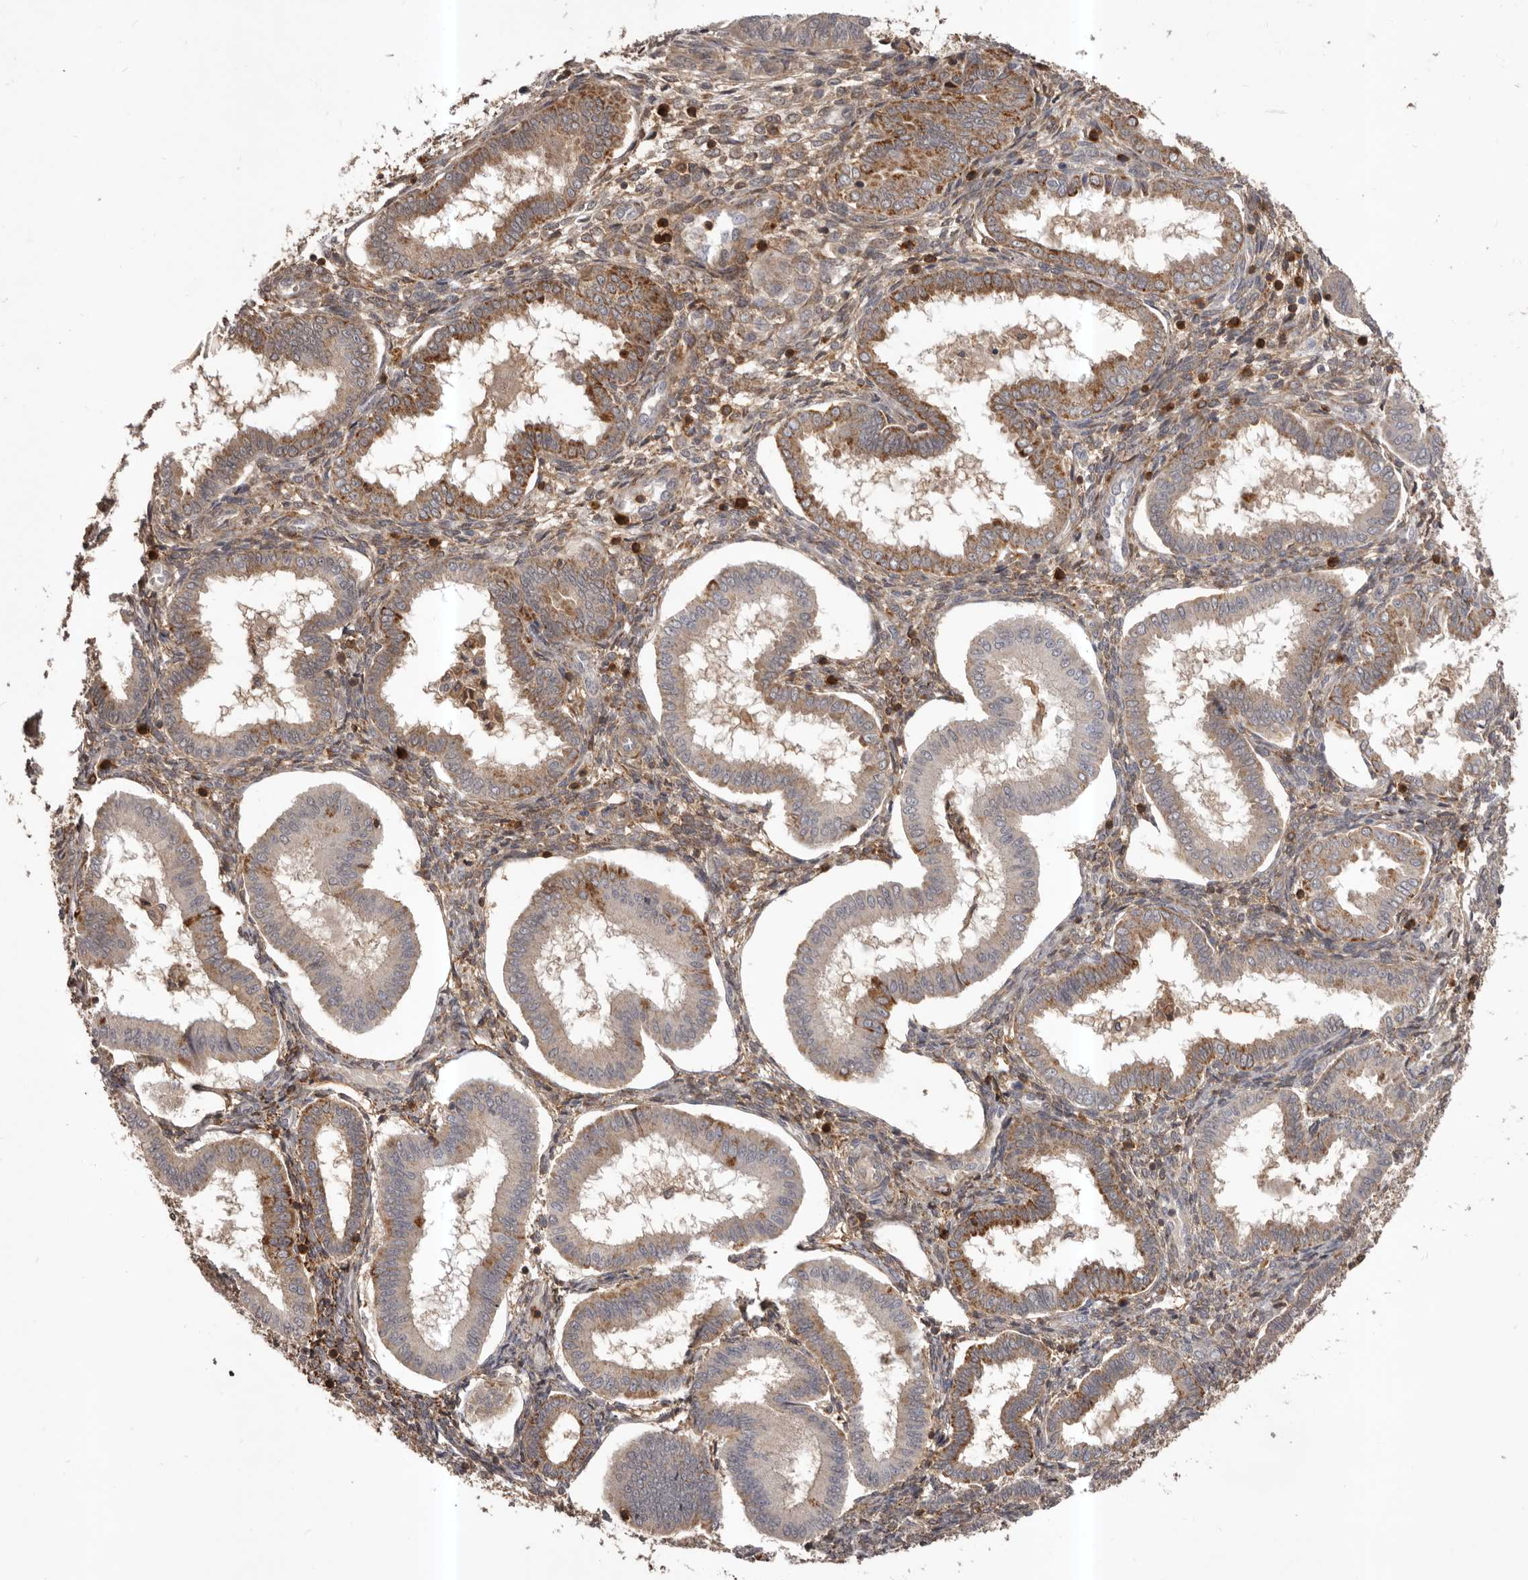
{"staining": {"intensity": "moderate", "quantity": "25%-75%", "location": "cytoplasmic/membranous"}, "tissue": "endometrium", "cell_type": "Cells in endometrial stroma", "image_type": "normal", "snomed": [{"axis": "morphology", "description": "Normal tissue, NOS"}, {"axis": "topography", "description": "Endometrium"}], "caption": "An immunohistochemistry image of normal tissue is shown. Protein staining in brown shows moderate cytoplasmic/membranous positivity in endometrium within cells in endometrial stroma. The protein is shown in brown color, while the nuclei are stained blue.", "gene": "GLIPR2", "patient": {"sex": "female", "age": 24}}